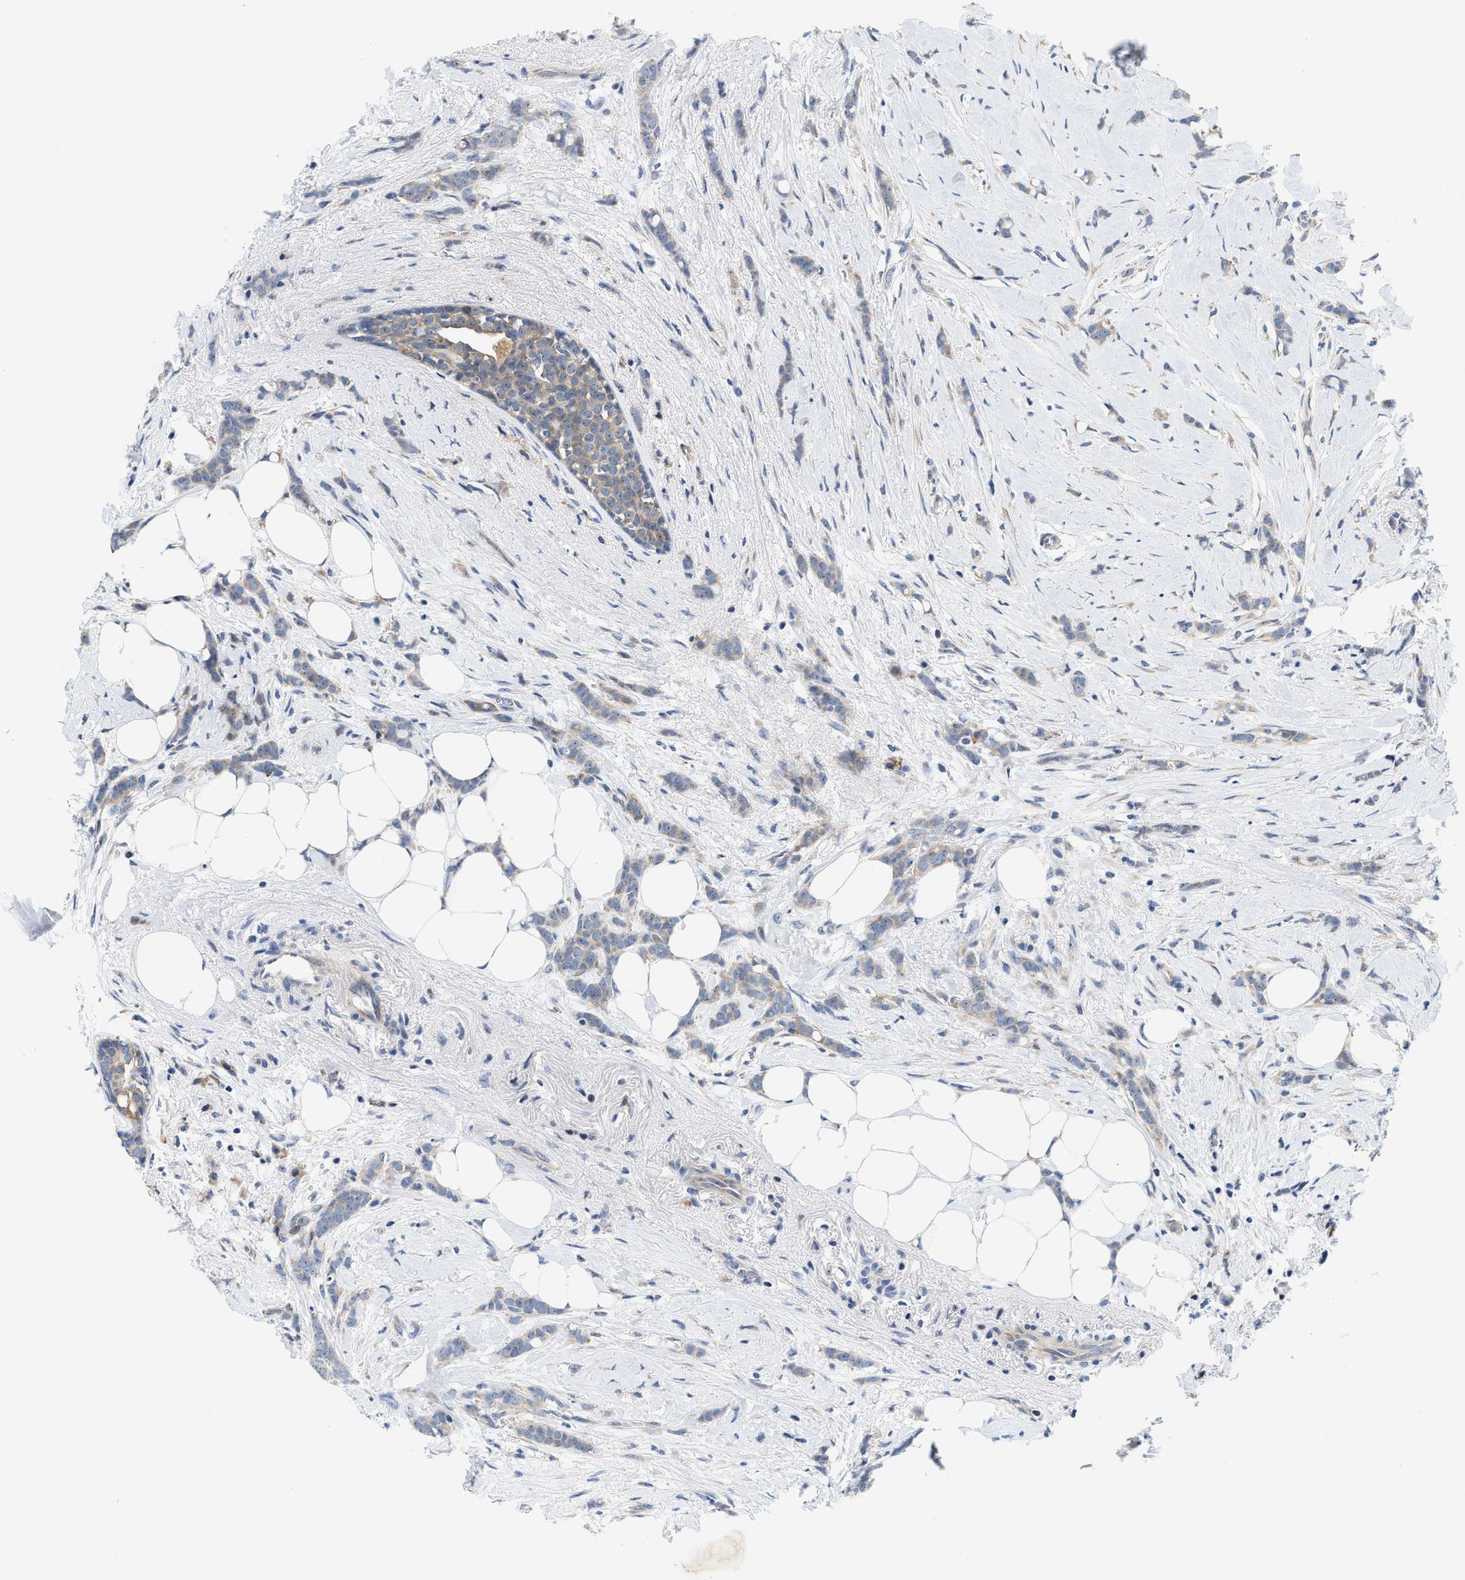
{"staining": {"intensity": "weak", "quantity": "25%-75%", "location": "cytoplasmic/membranous"}, "tissue": "breast cancer", "cell_type": "Tumor cells", "image_type": "cancer", "snomed": [{"axis": "morphology", "description": "Lobular carcinoma, in situ"}, {"axis": "morphology", "description": "Lobular carcinoma"}, {"axis": "topography", "description": "Breast"}], "caption": "The immunohistochemical stain shows weak cytoplasmic/membranous expression in tumor cells of breast cancer (lobular carcinoma) tissue.", "gene": "IKBKE", "patient": {"sex": "female", "age": 41}}